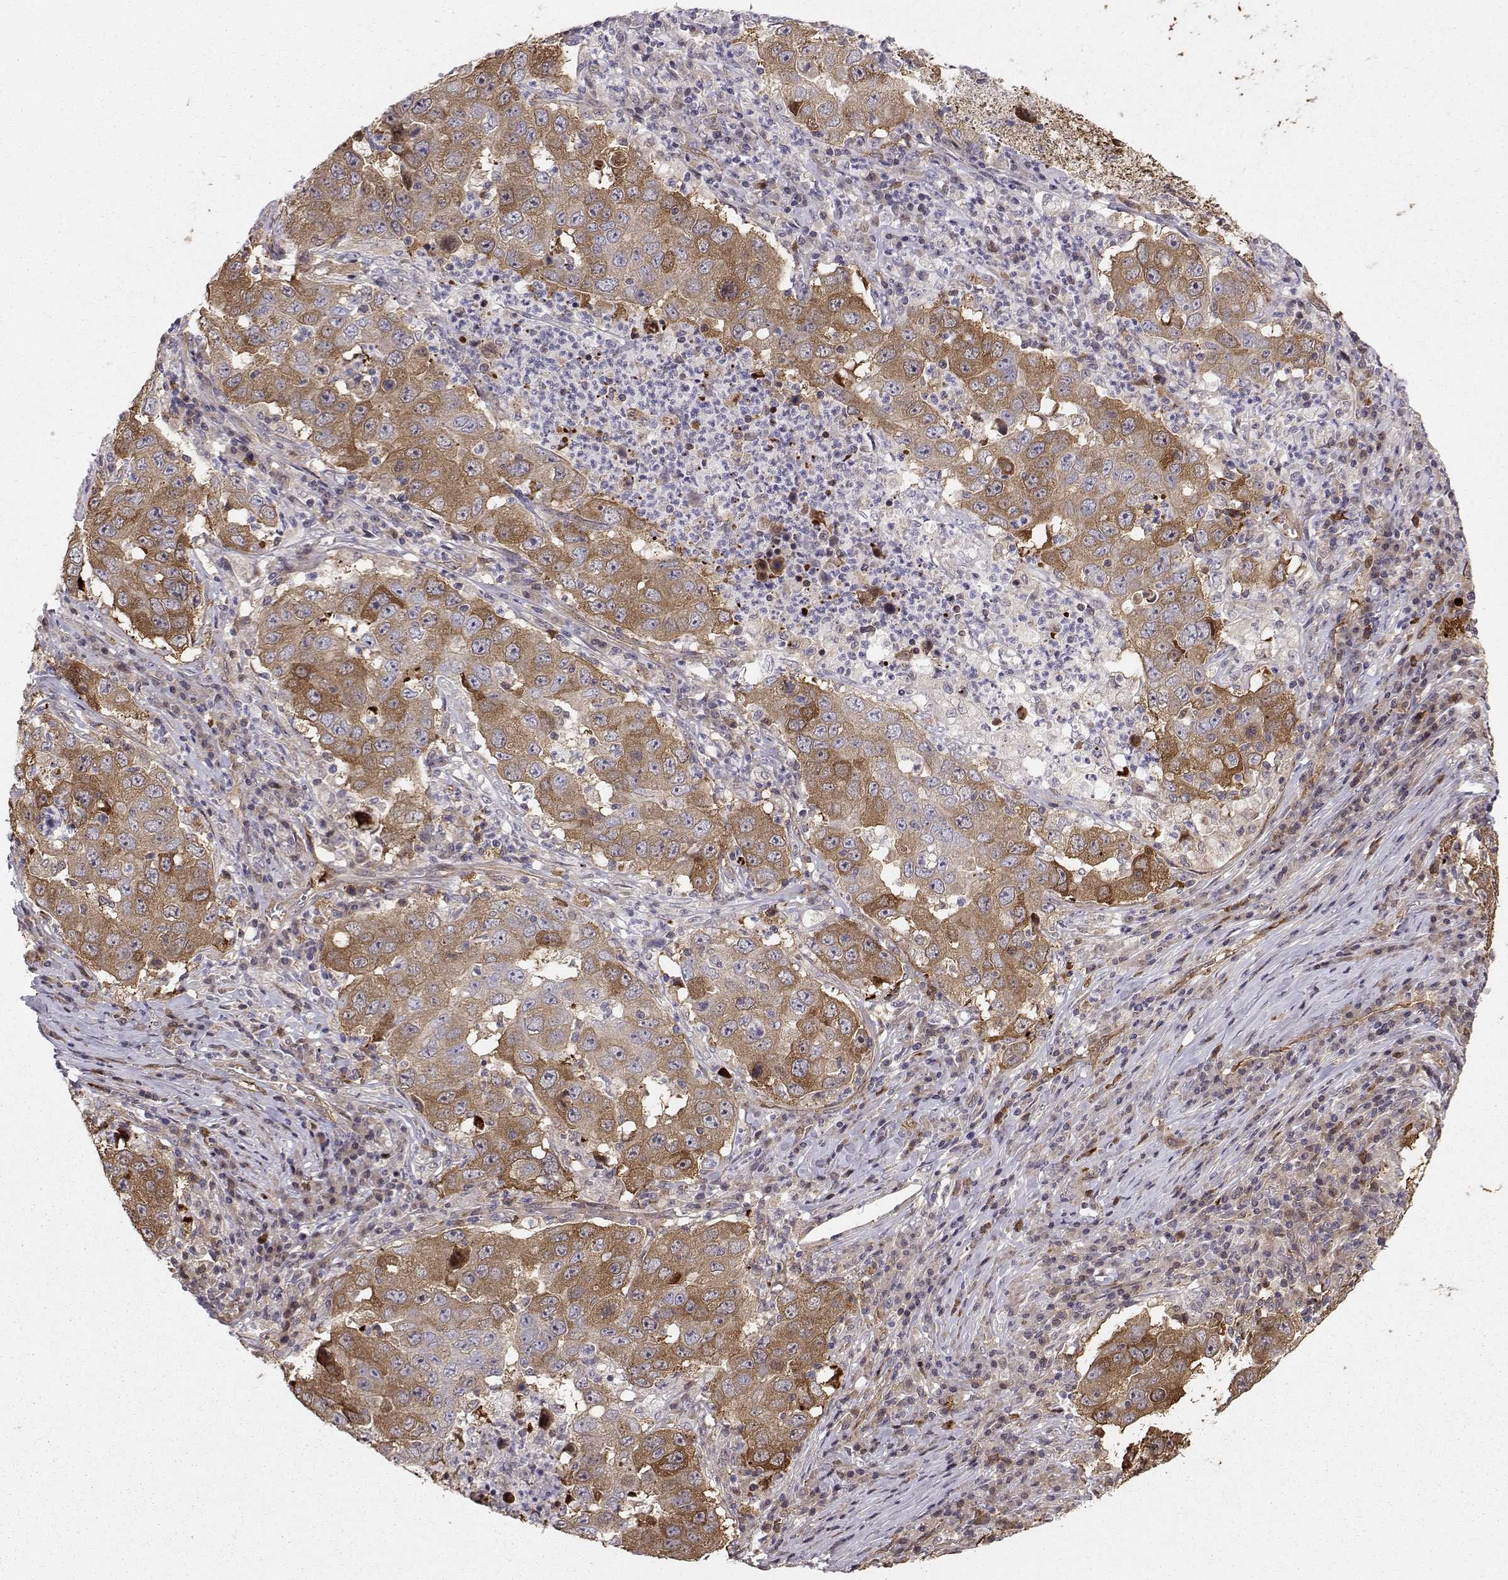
{"staining": {"intensity": "moderate", "quantity": "25%-75%", "location": "cytoplasmic/membranous"}, "tissue": "lung cancer", "cell_type": "Tumor cells", "image_type": "cancer", "snomed": [{"axis": "morphology", "description": "Adenocarcinoma, NOS"}, {"axis": "topography", "description": "Lung"}], "caption": "Protein staining of adenocarcinoma (lung) tissue displays moderate cytoplasmic/membranous expression in approximately 25%-75% of tumor cells.", "gene": "HSP90AB1", "patient": {"sex": "male", "age": 73}}